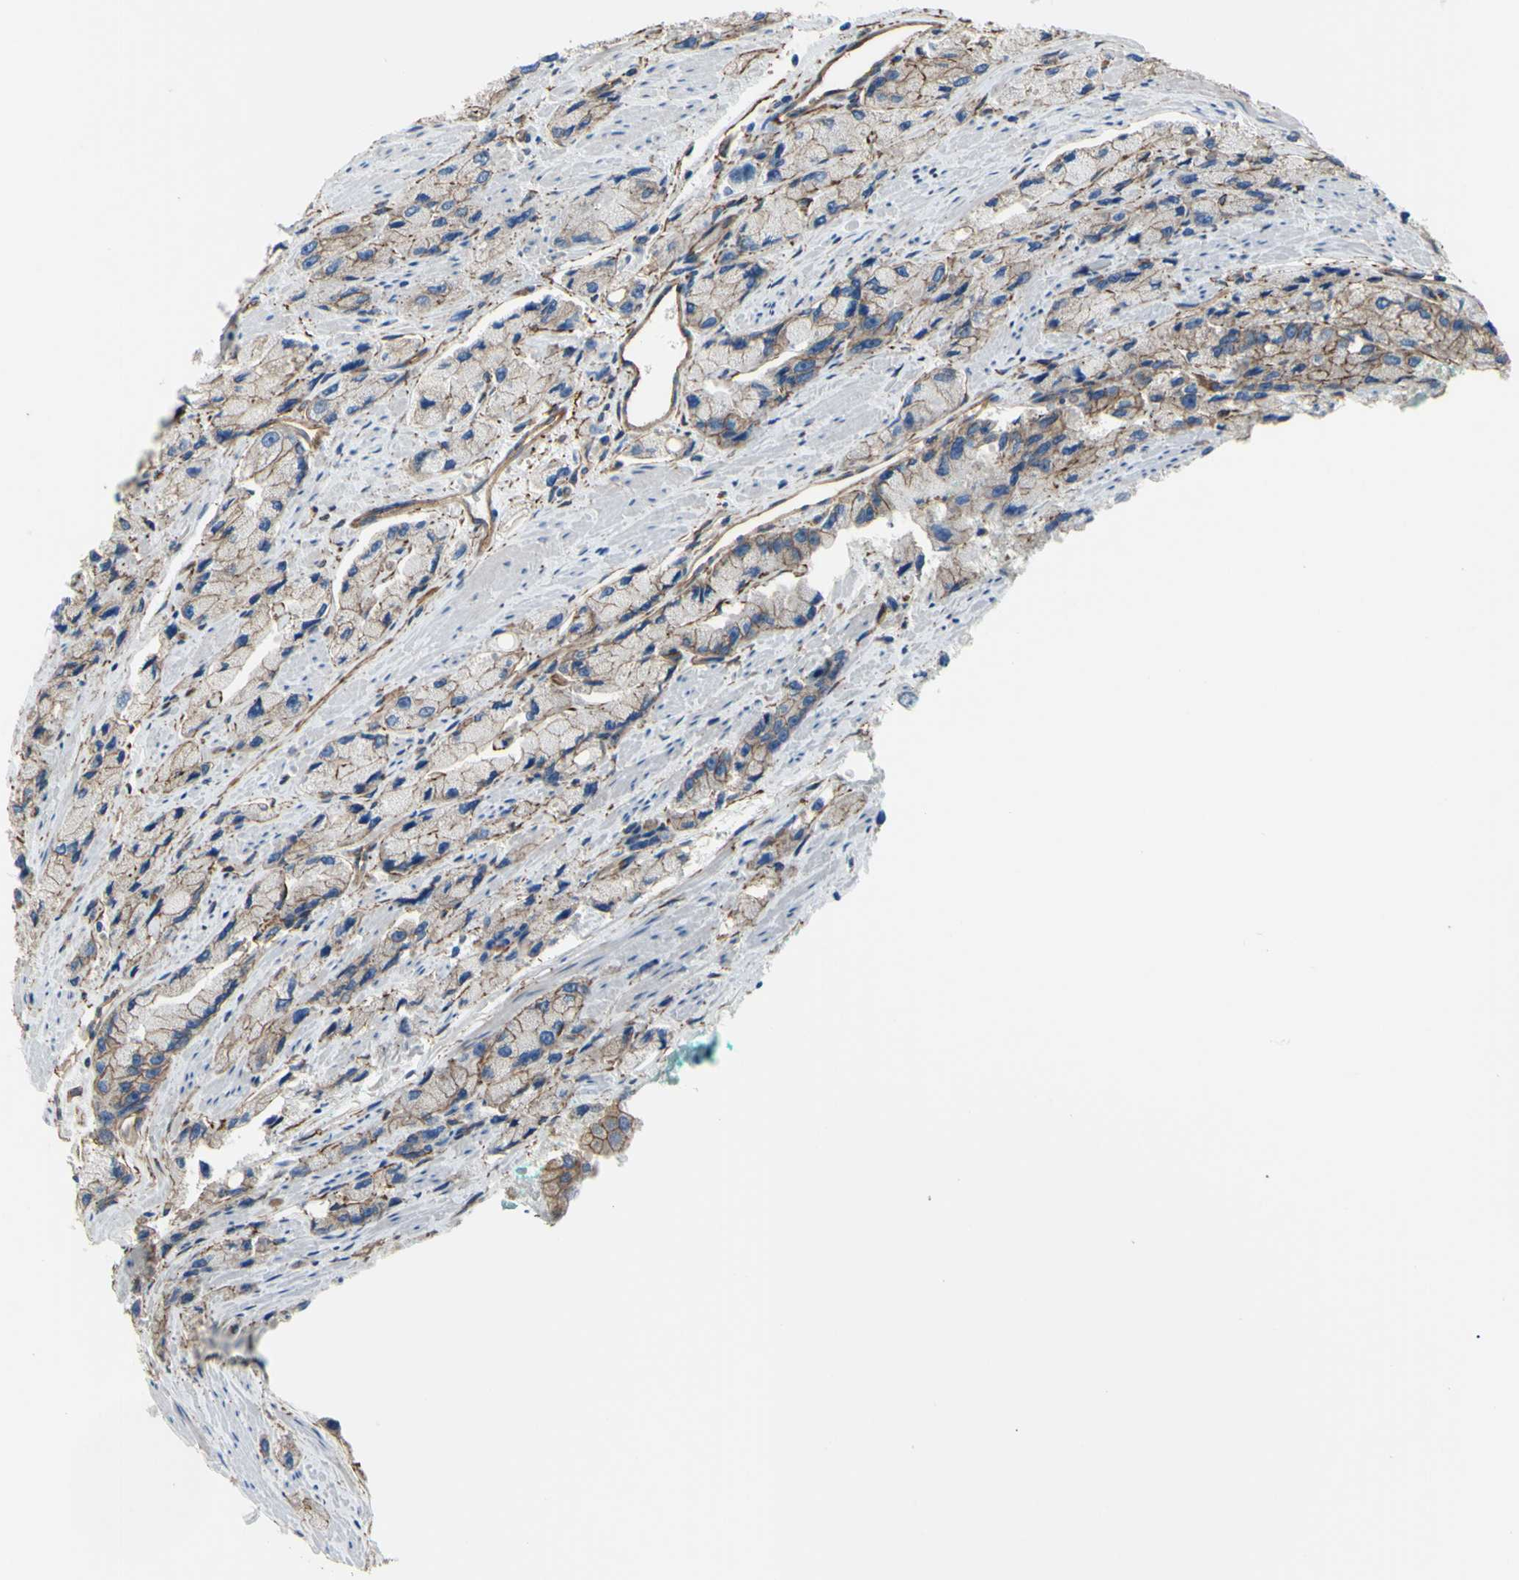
{"staining": {"intensity": "weak", "quantity": ">75%", "location": "cytoplasmic/membranous"}, "tissue": "prostate cancer", "cell_type": "Tumor cells", "image_type": "cancer", "snomed": [{"axis": "morphology", "description": "Adenocarcinoma, High grade"}, {"axis": "topography", "description": "Prostate"}], "caption": "Weak cytoplasmic/membranous staining is identified in approximately >75% of tumor cells in prostate high-grade adenocarcinoma.", "gene": "TPBG", "patient": {"sex": "male", "age": 58}}